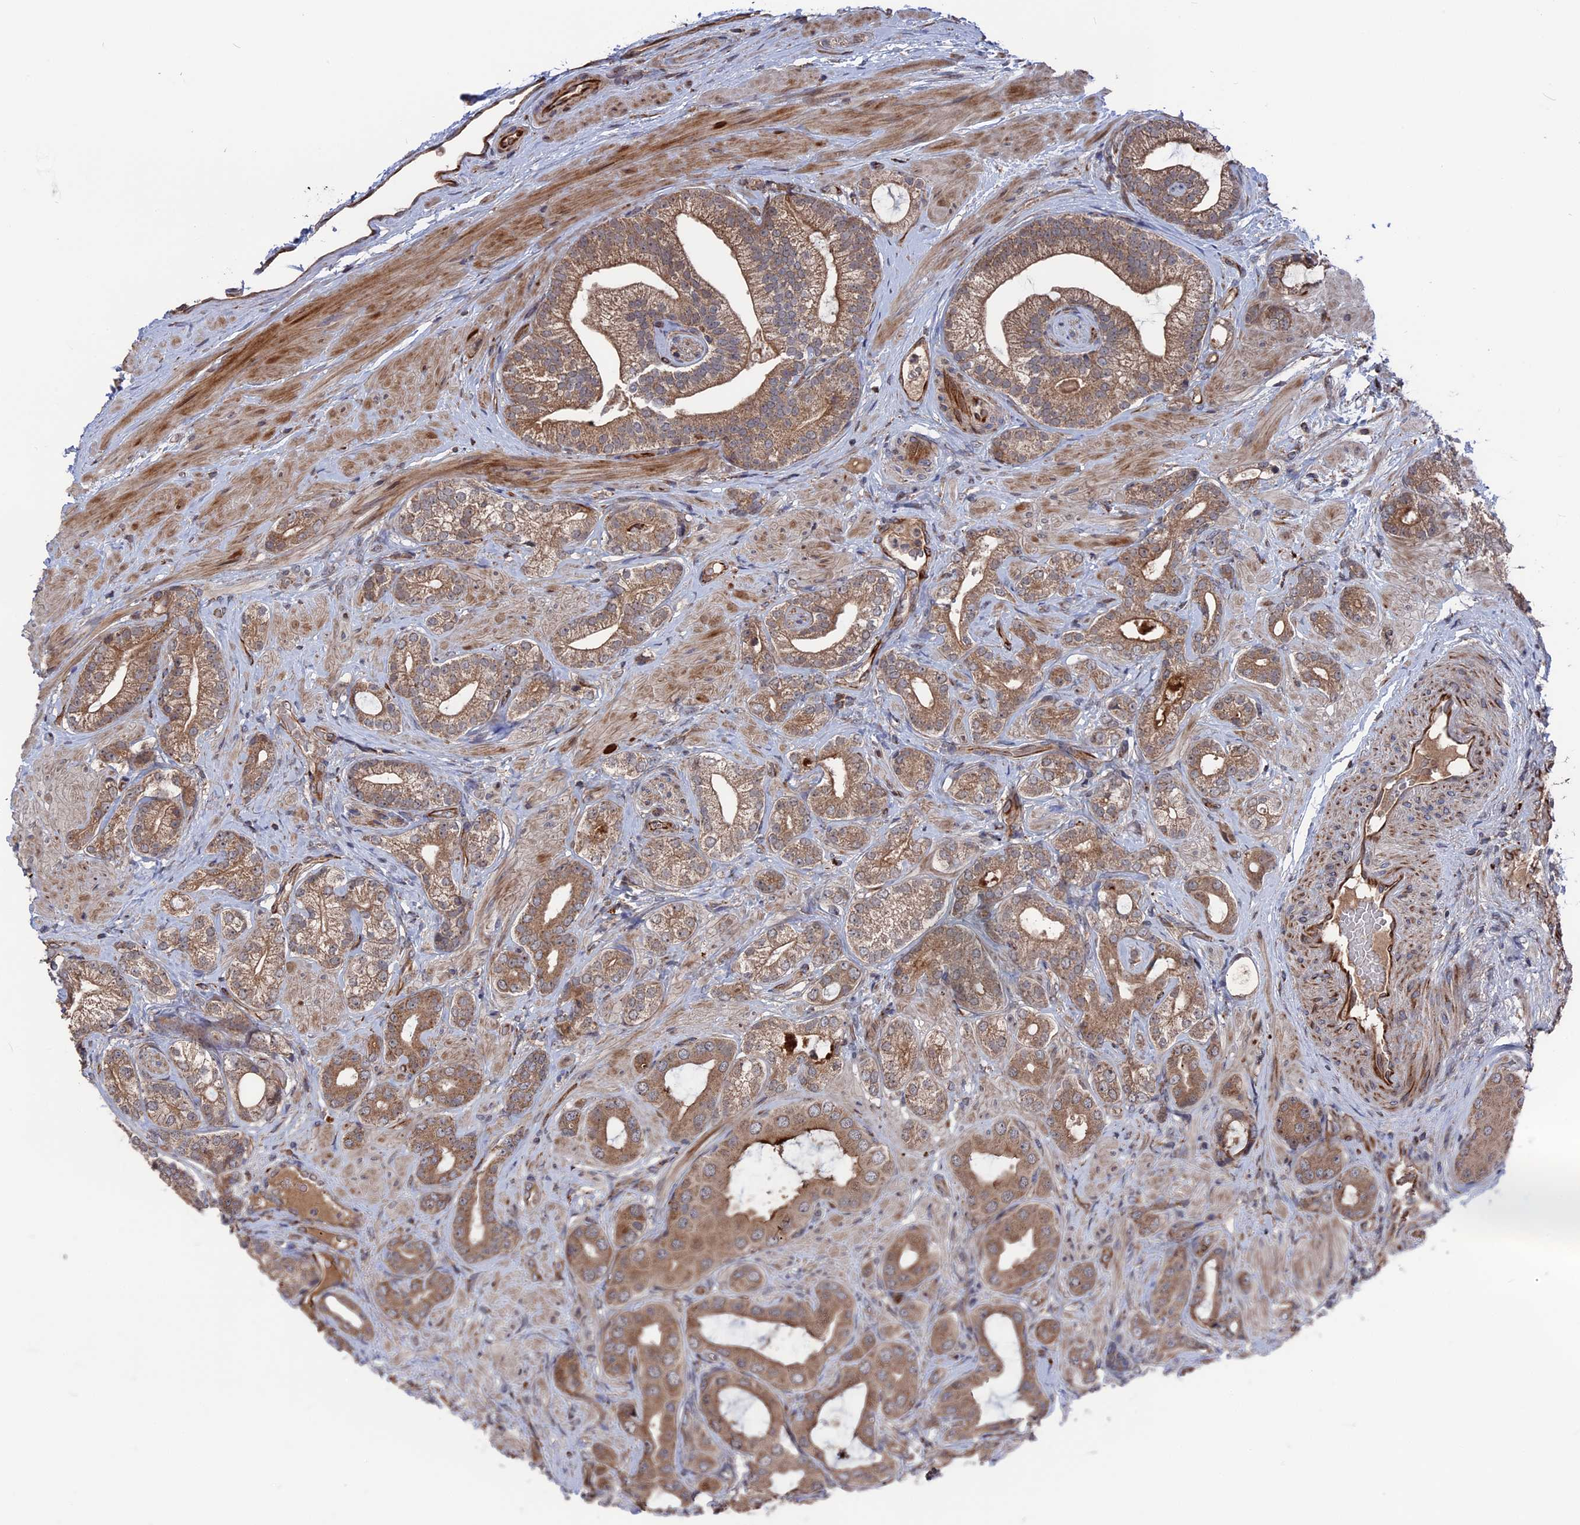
{"staining": {"intensity": "moderate", "quantity": ">75%", "location": "cytoplasmic/membranous"}, "tissue": "prostate cancer", "cell_type": "Tumor cells", "image_type": "cancer", "snomed": [{"axis": "morphology", "description": "Adenocarcinoma, Low grade"}, {"axis": "topography", "description": "Prostate"}], "caption": "IHC micrograph of neoplastic tissue: prostate adenocarcinoma (low-grade) stained using immunohistochemistry exhibits medium levels of moderate protein expression localized specifically in the cytoplasmic/membranous of tumor cells, appearing as a cytoplasmic/membranous brown color.", "gene": "PLA2G15", "patient": {"sex": "male", "age": 57}}